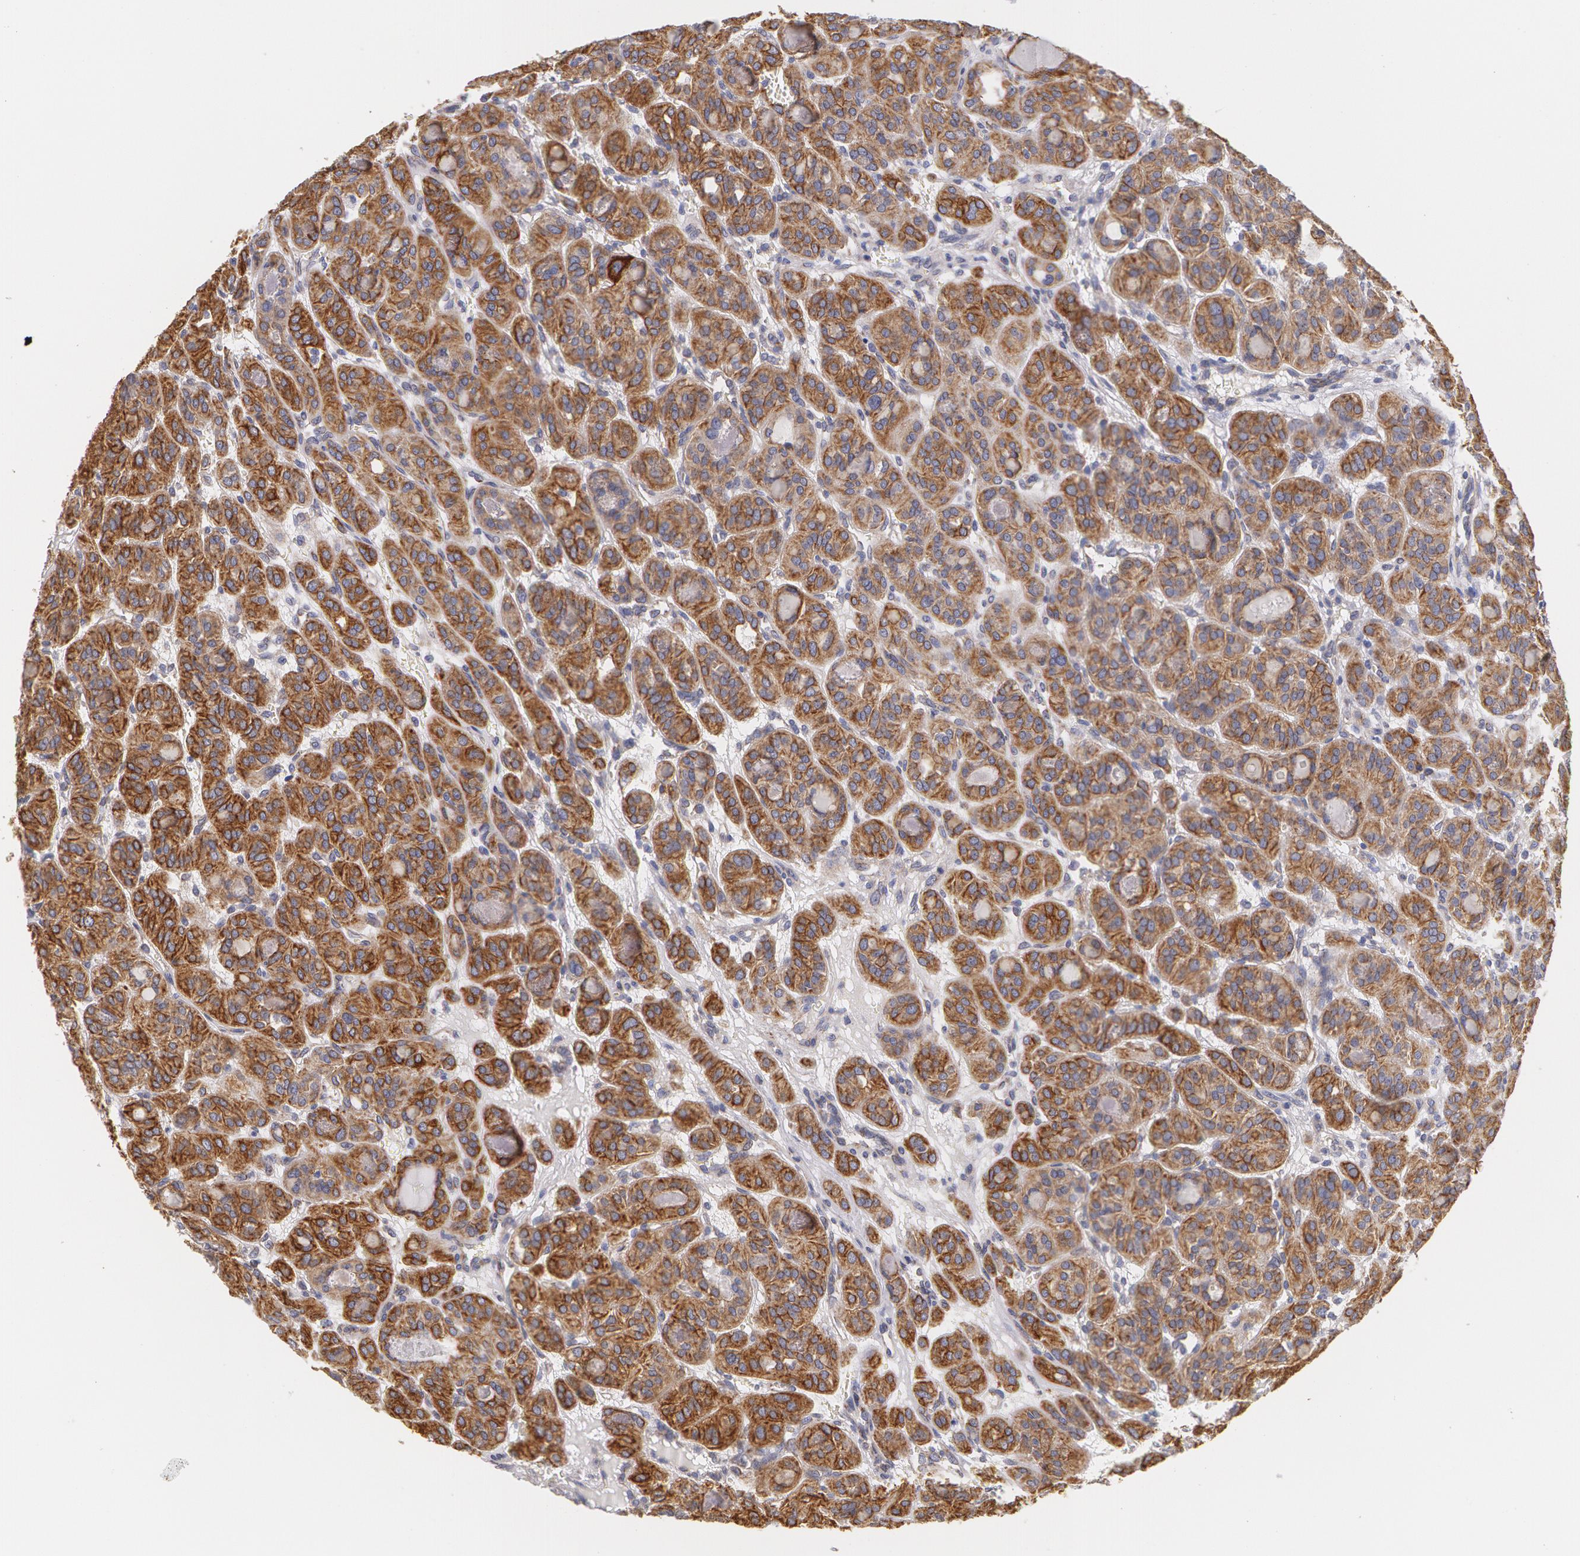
{"staining": {"intensity": "strong", "quantity": ">75%", "location": "cytoplasmic/membranous"}, "tissue": "thyroid cancer", "cell_type": "Tumor cells", "image_type": "cancer", "snomed": [{"axis": "morphology", "description": "Follicular adenoma carcinoma, NOS"}, {"axis": "topography", "description": "Thyroid gland"}], "caption": "This is a photomicrograph of IHC staining of follicular adenoma carcinoma (thyroid), which shows strong expression in the cytoplasmic/membranous of tumor cells.", "gene": "KRT18", "patient": {"sex": "female", "age": 71}}